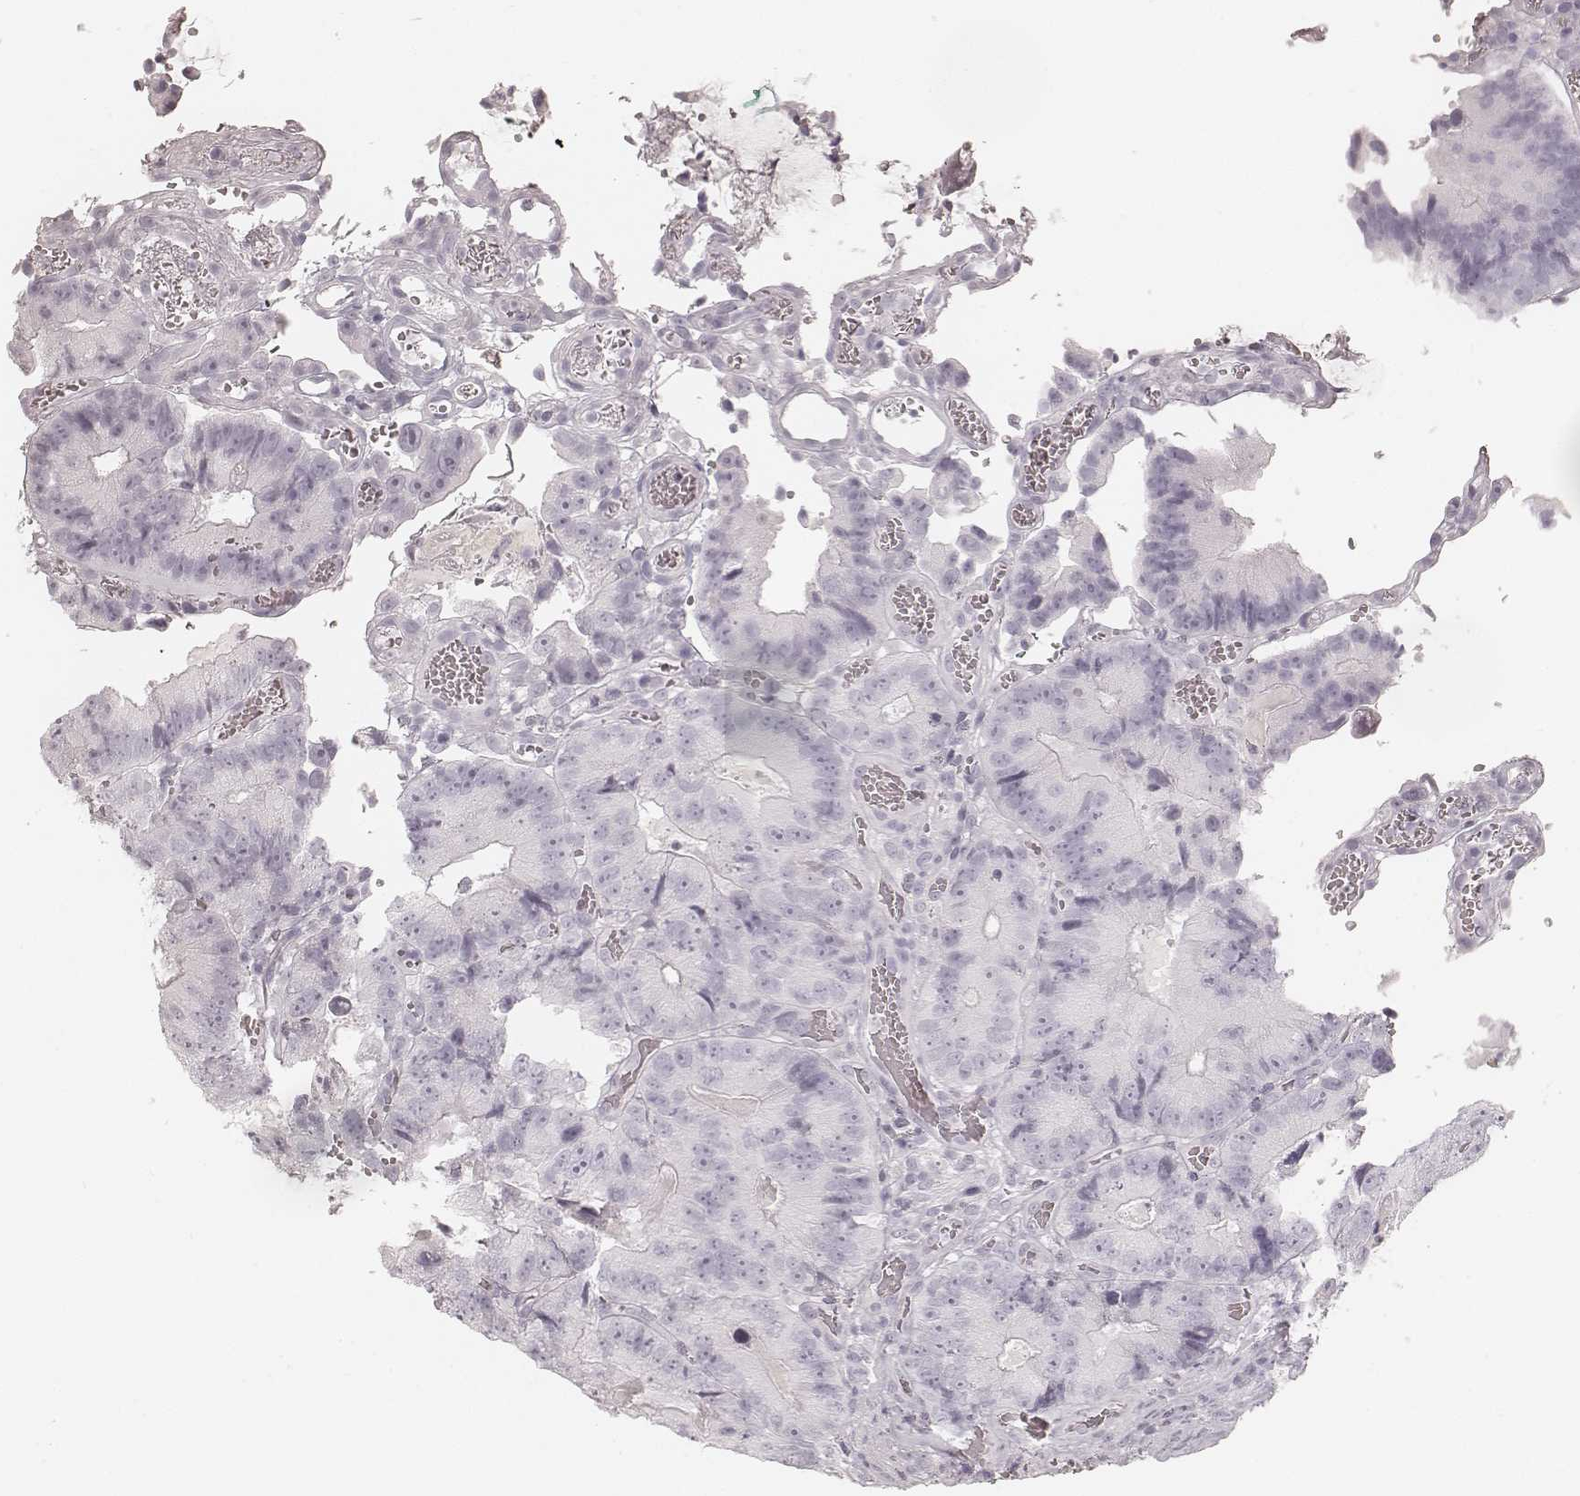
{"staining": {"intensity": "negative", "quantity": "none", "location": "none"}, "tissue": "colorectal cancer", "cell_type": "Tumor cells", "image_type": "cancer", "snomed": [{"axis": "morphology", "description": "Adenocarcinoma, NOS"}, {"axis": "topography", "description": "Colon"}], "caption": "The micrograph demonstrates no significant expression in tumor cells of colorectal cancer. Nuclei are stained in blue.", "gene": "KRT72", "patient": {"sex": "female", "age": 86}}